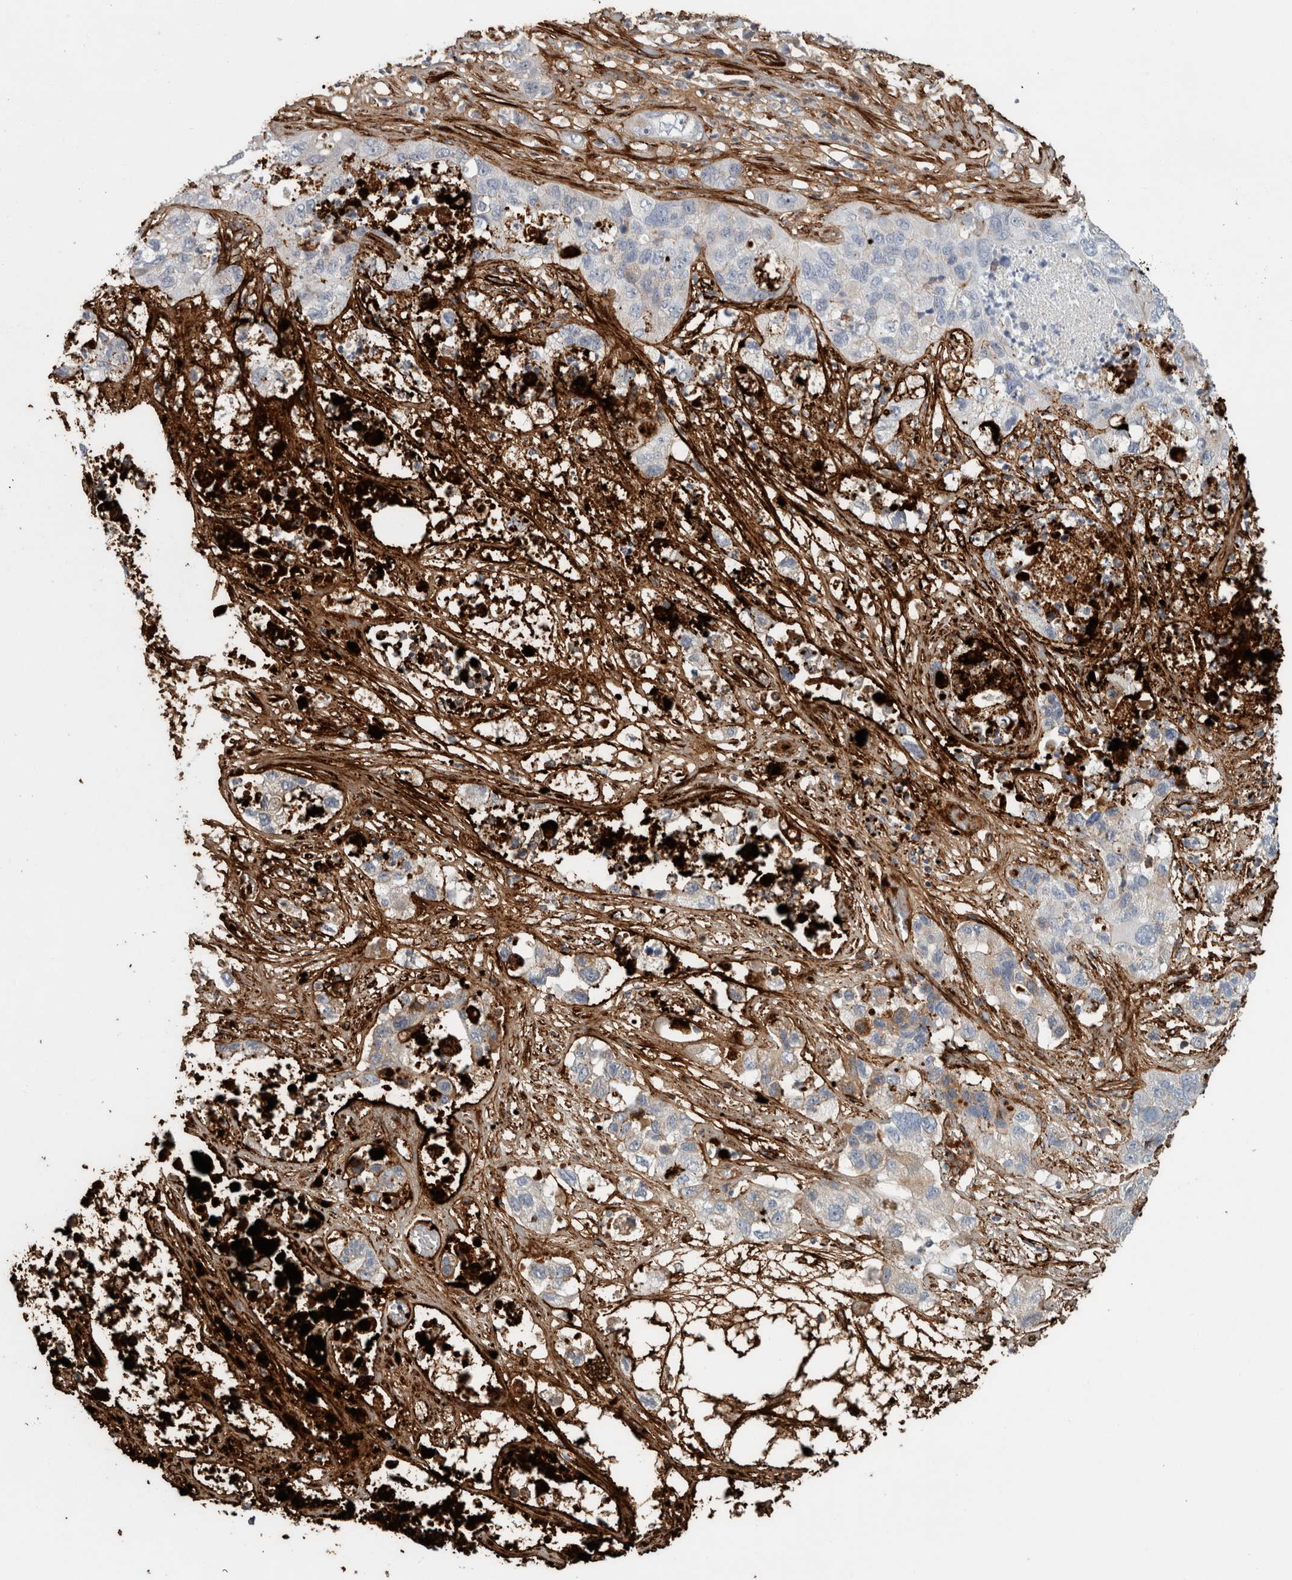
{"staining": {"intensity": "strong", "quantity": "25%-75%", "location": "cytoplasmic/membranous"}, "tissue": "pancreatic cancer", "cell_type": "Tumor cells", "image_type": "cancer", "snomed": [{"axis": "morphology", "description": "Adenocarcinoma, NOS"}, {"axis": "topography", "description": "Pancreas"}], "caption": "Brown immunohistochemical staining in pancreatic cancer (adenocarcinoma) displays strong cytoplasmic/membranous positivity in about 25%-75% of tumor cells.", "gene": "FN1", "patient": {"sex": "female", "age": 78}}